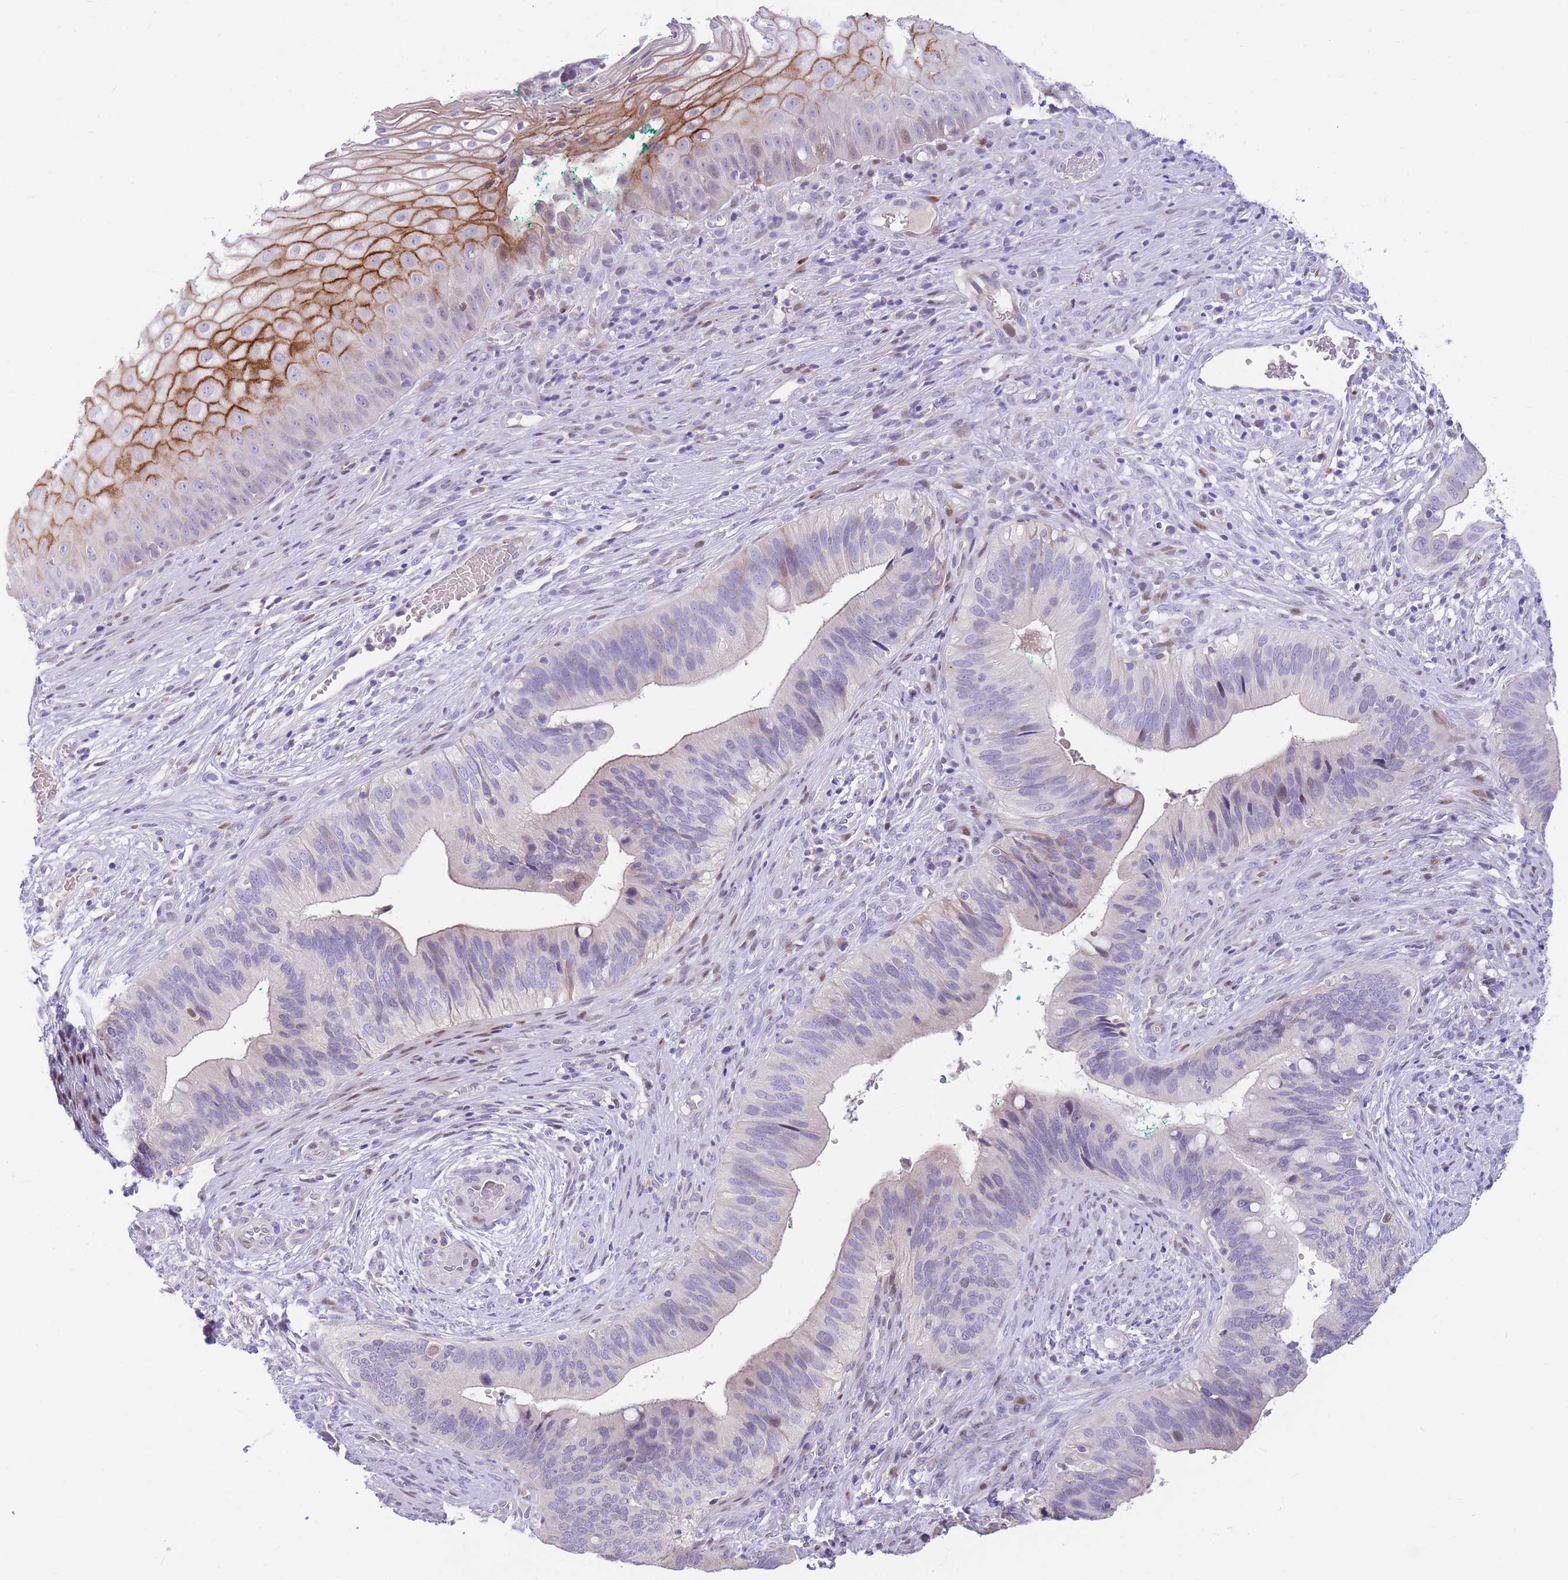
{"staining": {"intensity": "negative", "quantity": "none", "location": "none"}, "tissue": "cervical cancer", "cell_type": "Tumor cells", "image_type": "cancer", "snomed": [{"axis": "morphology", "description": "Adenocarcinoma, NOS"}, {"axis": "topography", "description": "Cervix"}], "caption": "Immunohistochemistry (IHC) photomicrograph of neoplastic tissue: cervical cancer stained with DAB (3,3'-diaminobenzidine) reveals no significant protein positivity in tumor cells.", "gene": "SHCBP1", "patient": {"sex": "female", "age": 42}}